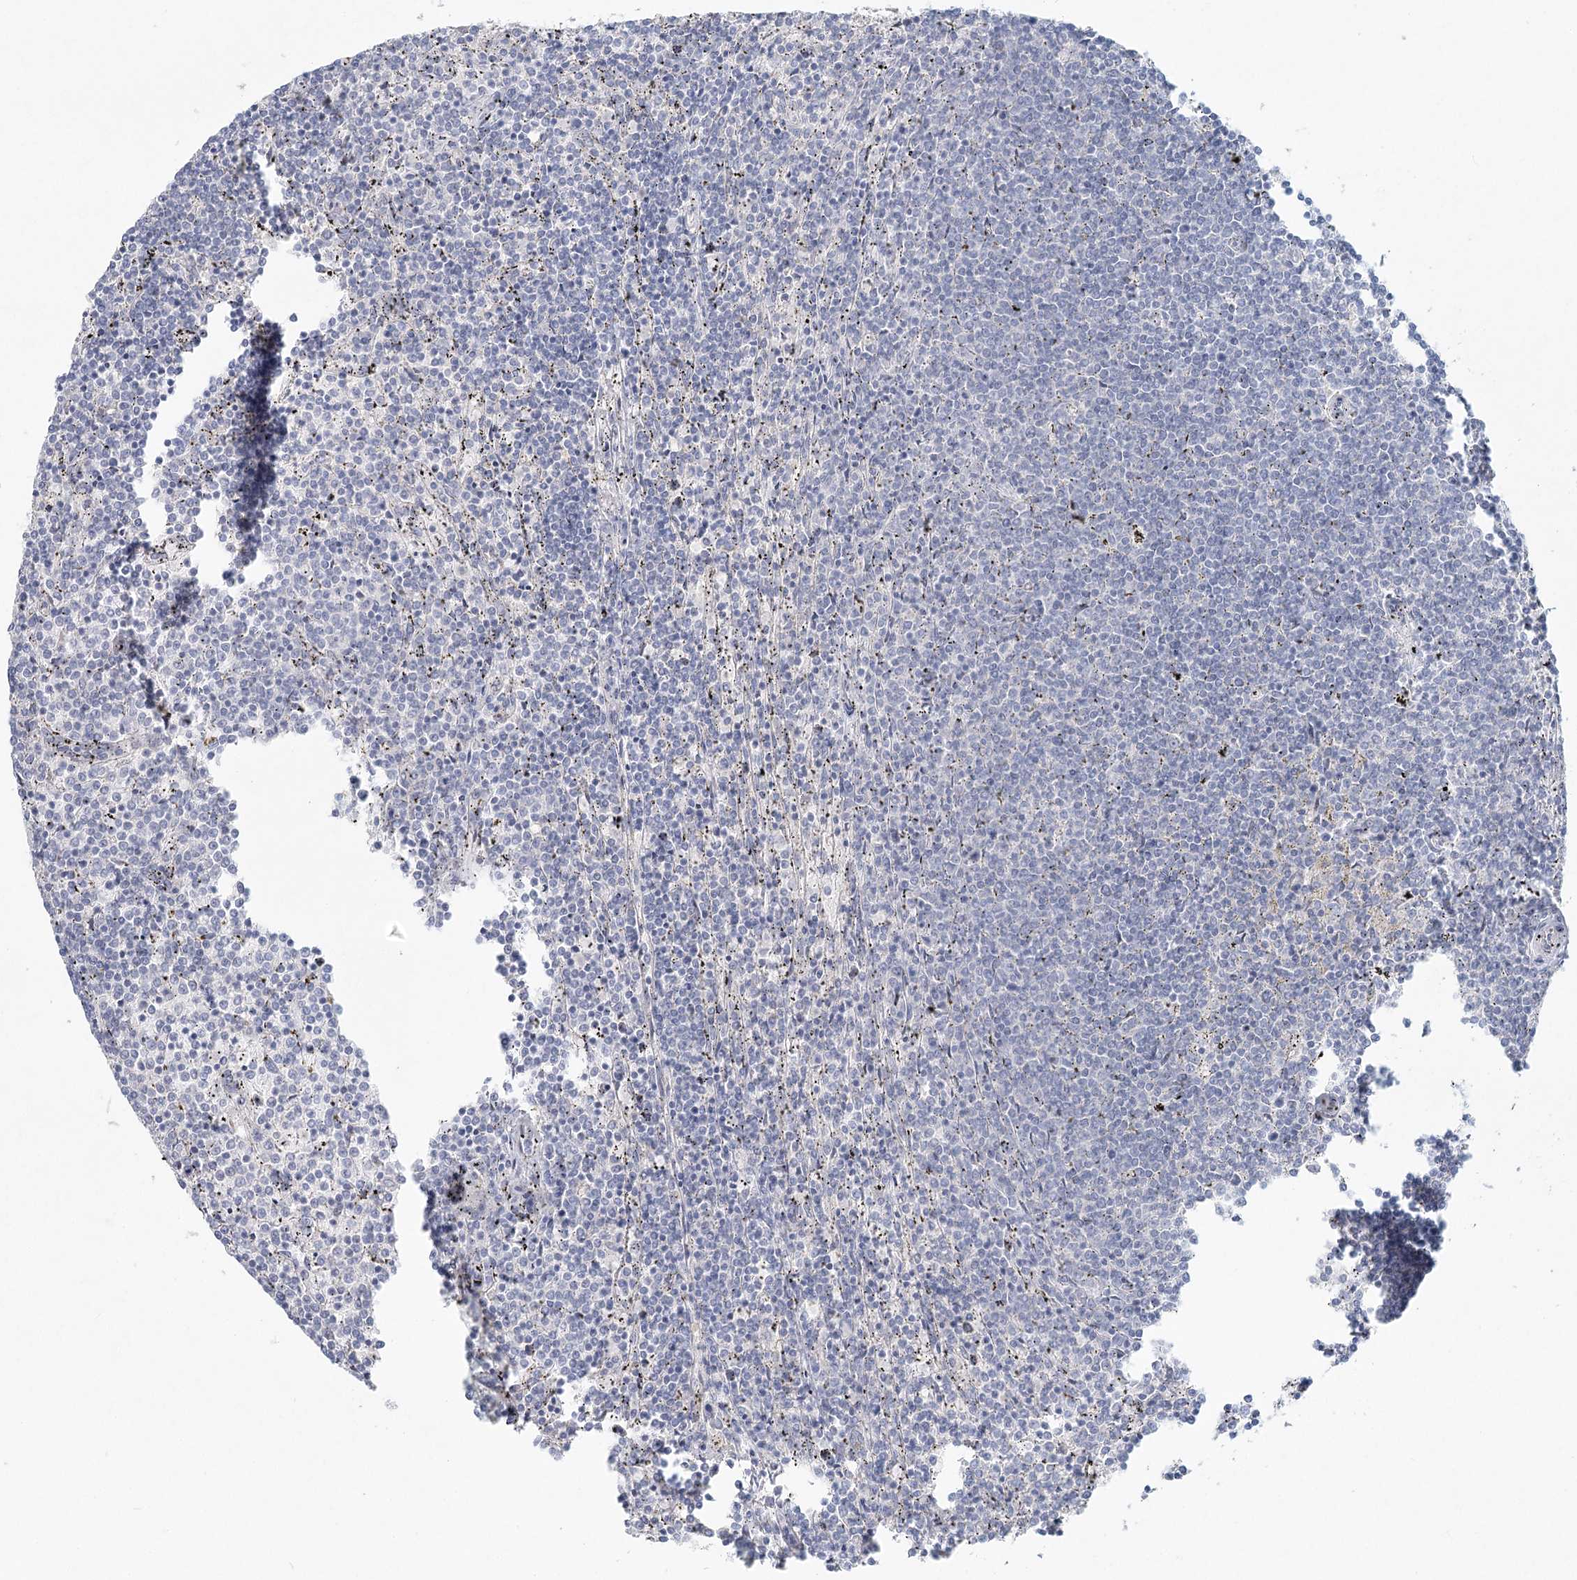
{"staining": {"intensity": "negative", "quantity": "none", "location": "none"}, "tissue": "lymphoma", "cell_type": "Tumor cells", "image_type": "cancer", "snomed": [{"axis": "morphology", "description": "Malignant lymphoma, non-Hodgkin's type, Low grade"}, {"axis": "topography", "description": "Spleen"}], "caption": "This histopathology image is of low-grade malignant lymphoma, non-Hodgkin's type stained with immunohistochemistry to label a protein in brown with the nuclei are counter-stained blue. There is no positivity in tumor cells.", "gene": "LRP2BP", "patient": {"sex": "female", "age": 50}}